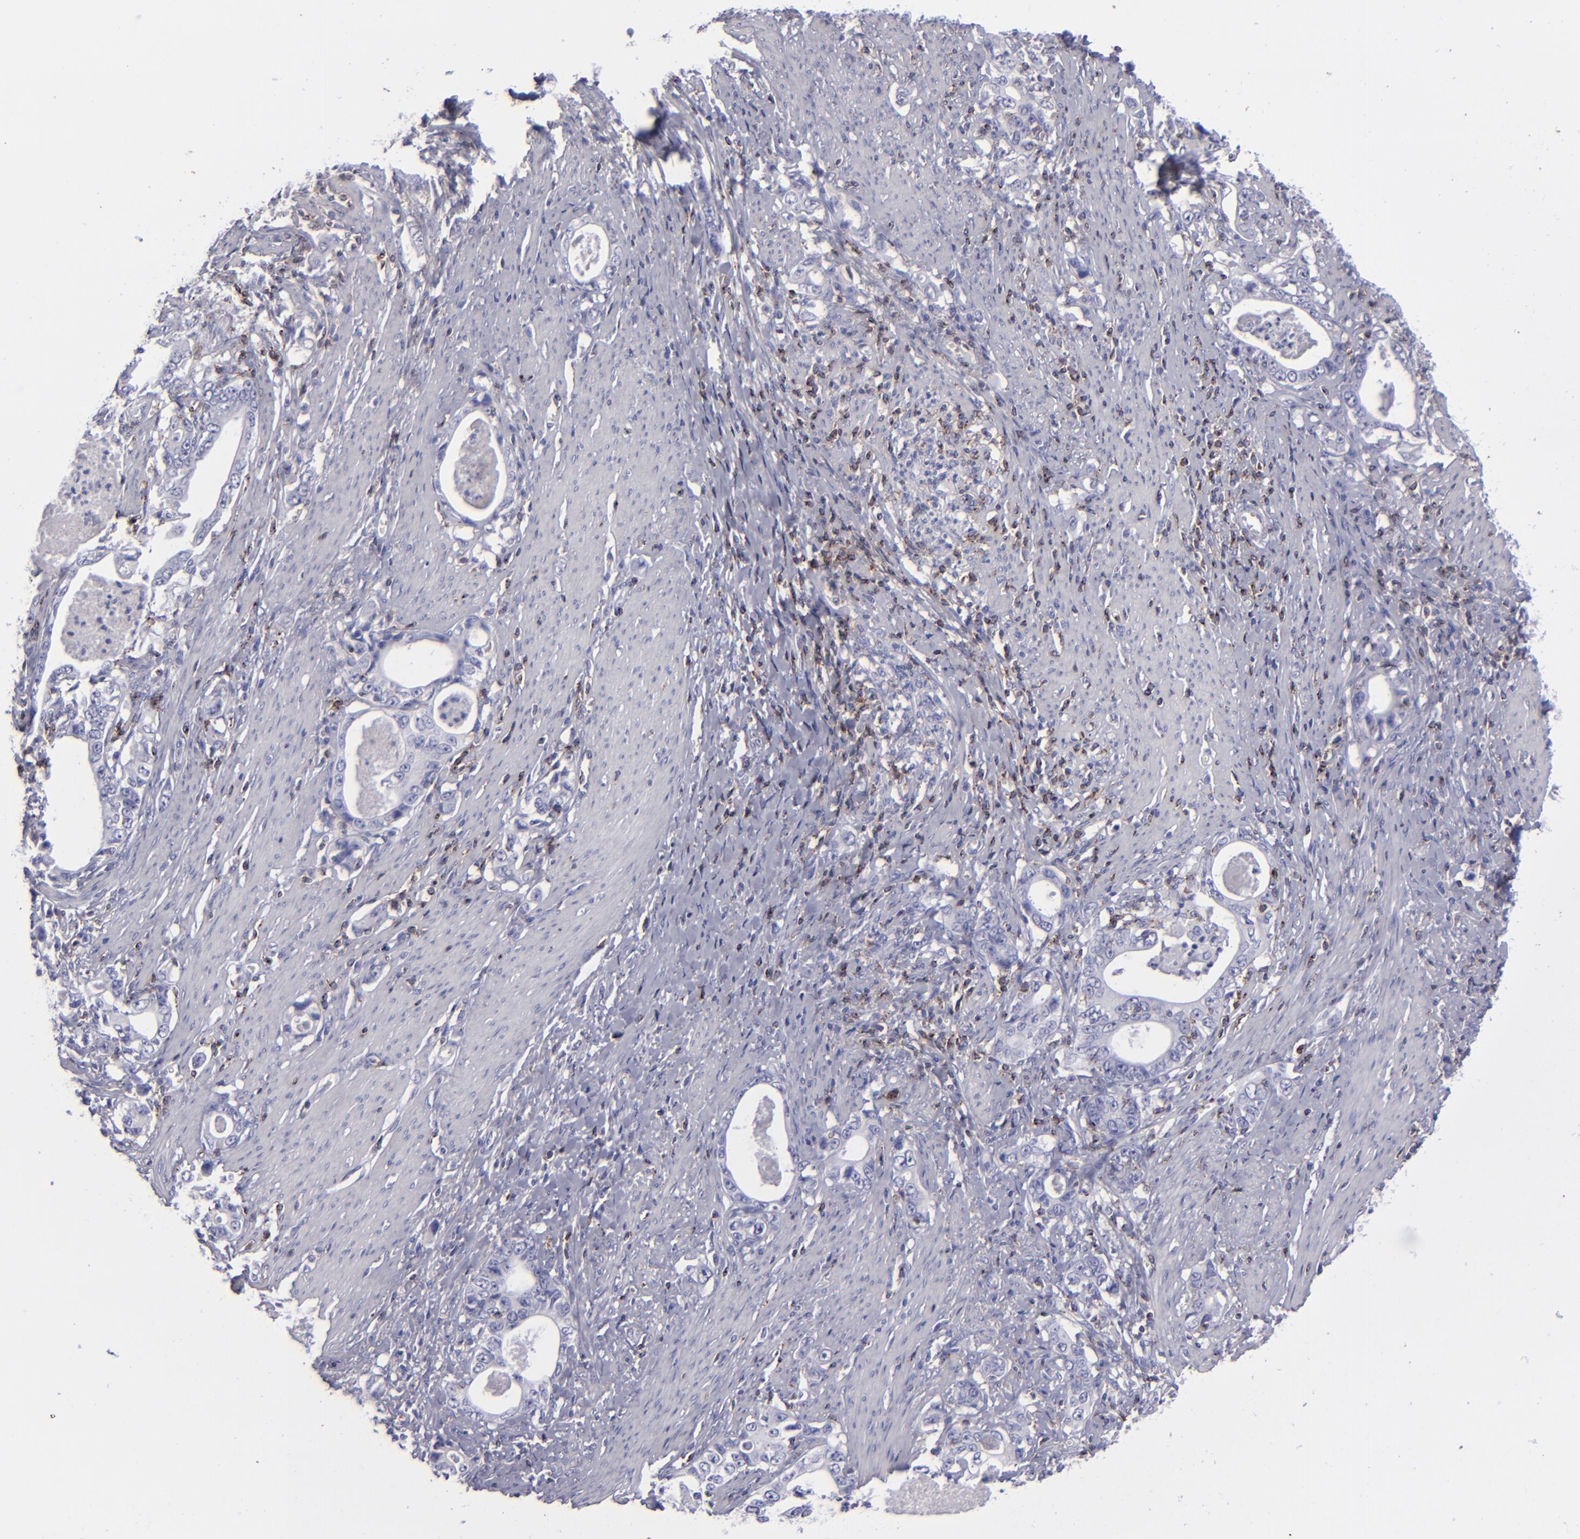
{"staining": {"intensity": "negative", "quantity": "none", "location": "none"}, "tissue": "stomach cancer", "cell_type": "Tumor cells", "image_type": "cancer", "snomed": [{"axis": "morphology", "description": "Adenocarcinoma, NOS"}, {"axis": "topography", "description": "Stomach, lower"}], "caption": "IHC micrograph of neoplastic tissue: human stomach cancer (adenocarcinoma) stained with DAB displays no significant protein staining in tumor cells.", "gene": "CD2", "patient": {"sex": "female", "age": 72}}